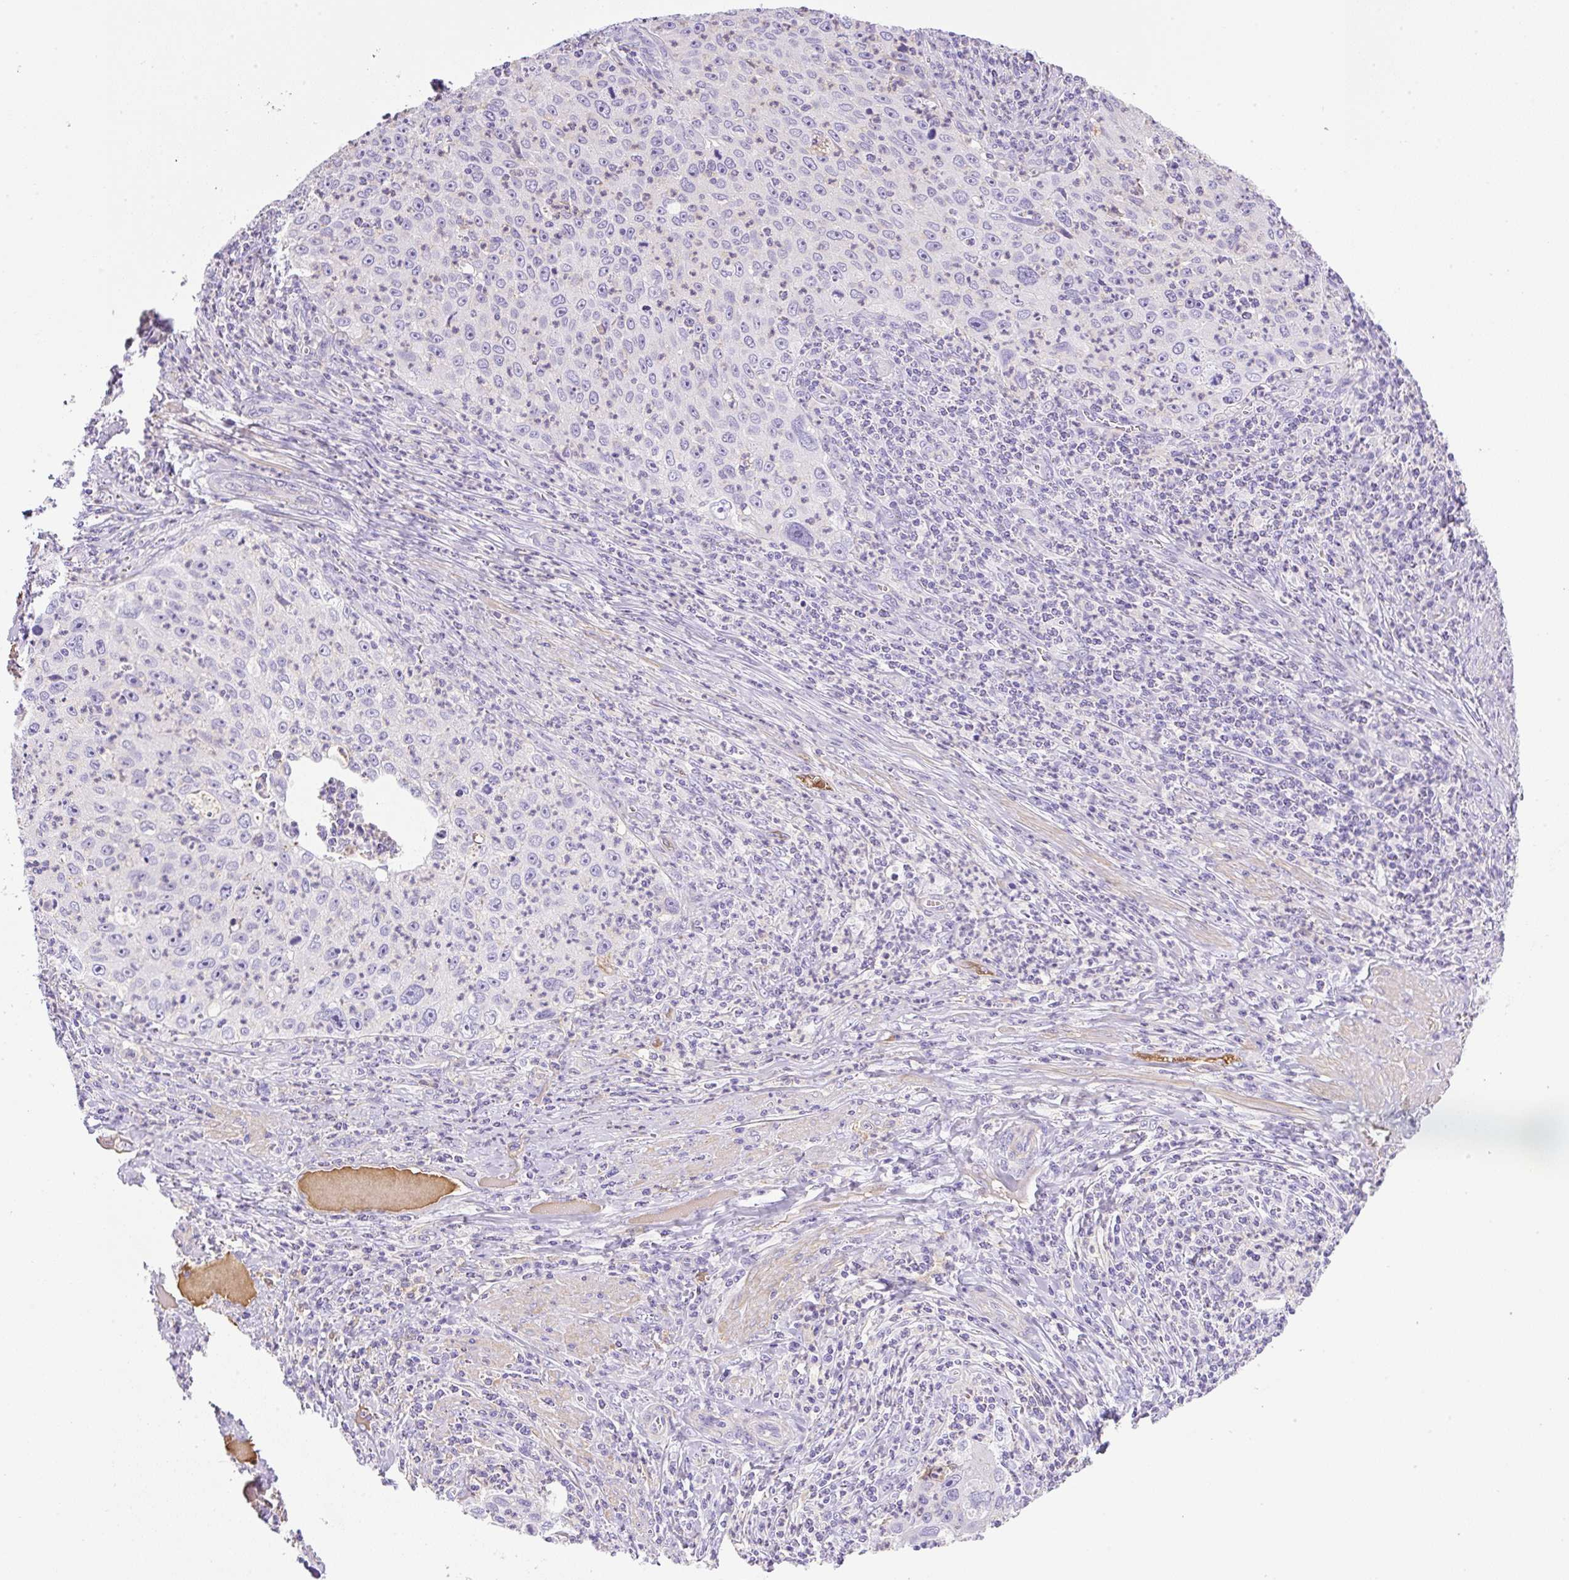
{"staining": {"intensity": "negative", "quantity": "none", "location": "none"}, "tissue": "cervical cancer", "cell_type": "Tumor cells", "image_type": "cancer", "snomed": [{"axis": "morphology", "description": "Squamous cell carcinoma, NOS"}, {"axis": "topography", "description": "Cervix"}], "caption": "Immunohistochemical staining of cervical cancer (squamous cell carcinoma) reveals no significant positivity in tumor cells. (DAB immunohistochemistry visualized using brightfield microscopy, high magnification).", "gene": "TDRD15", "patient": {"sex": "female", "age": 30}}